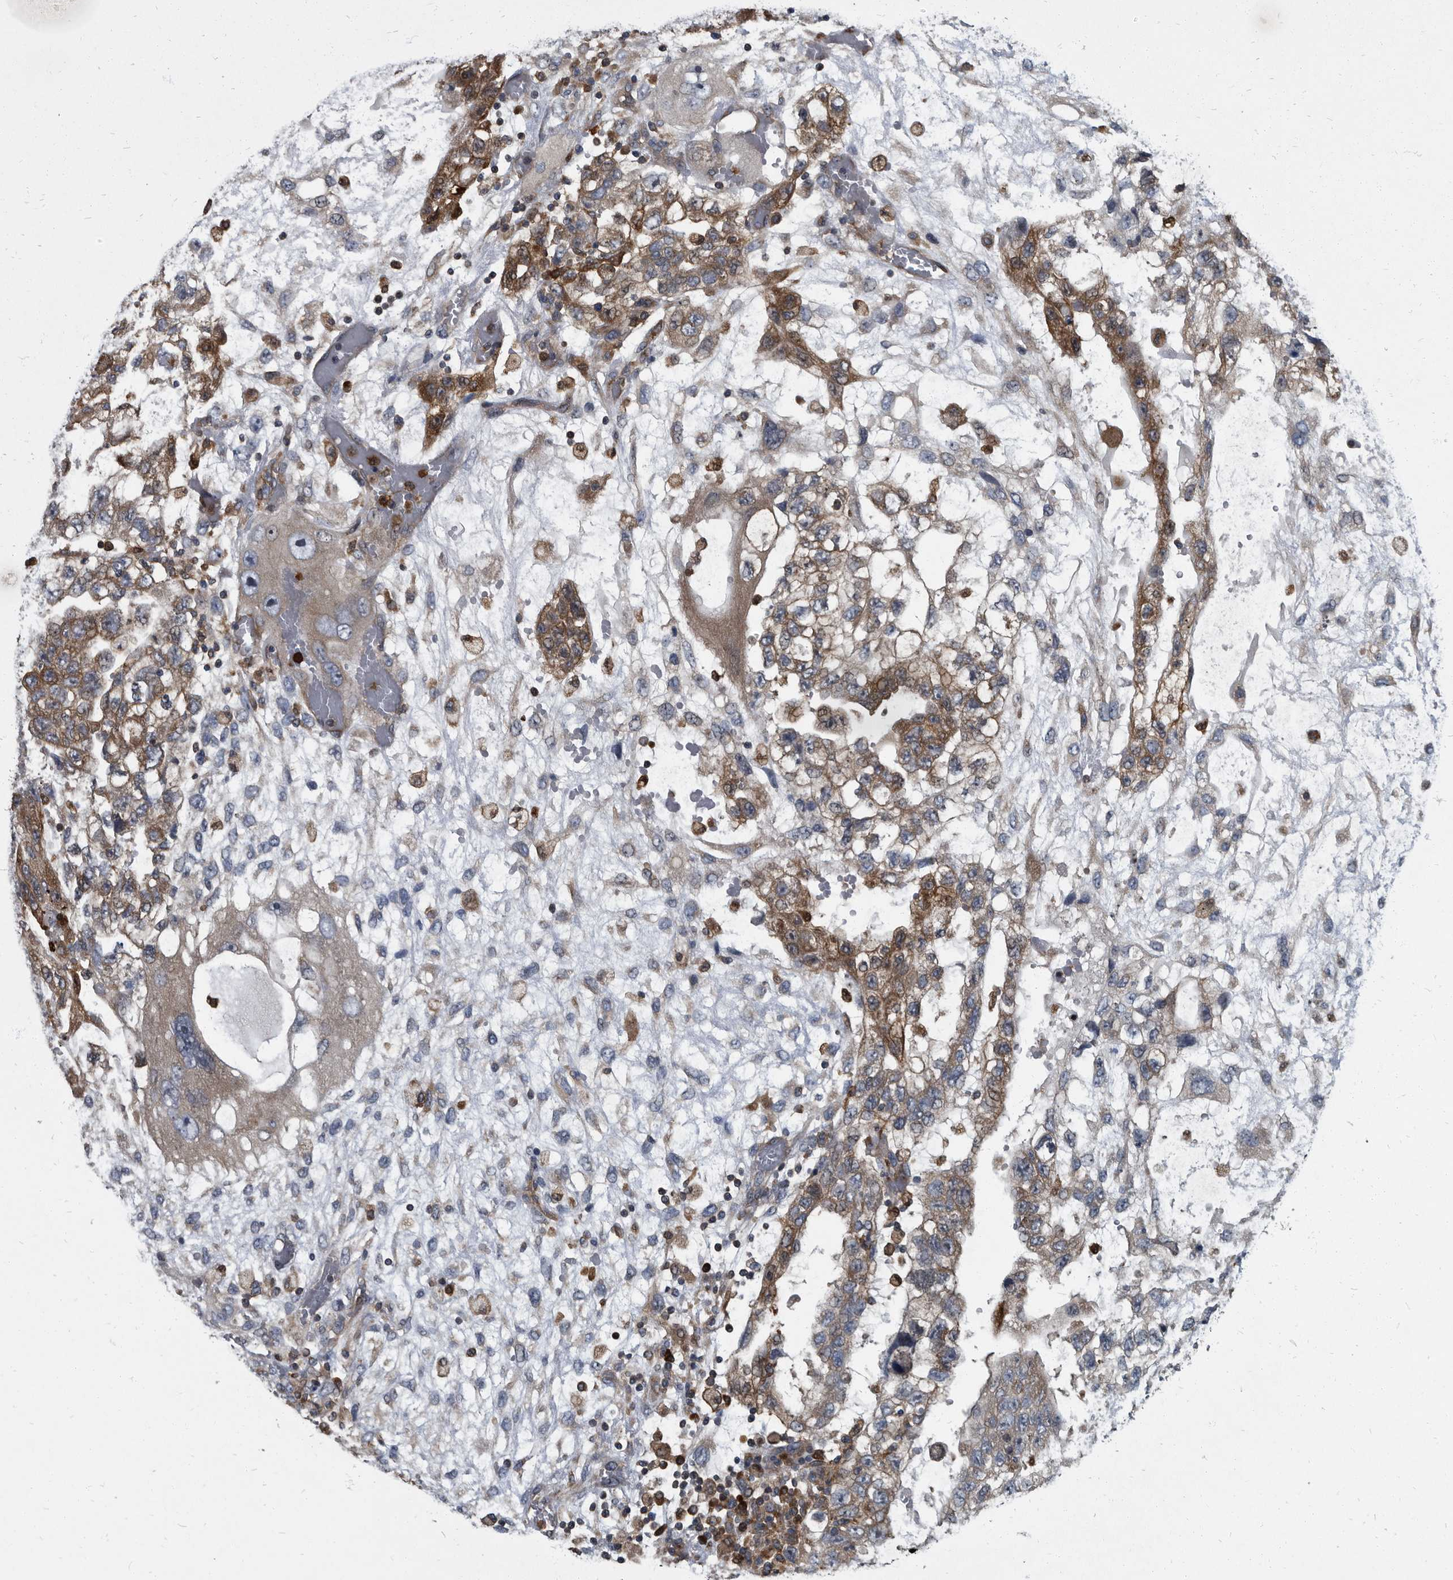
{"staining": {"intensity": "moderate", "quantity": ">75%", "location": "cytoplasmic/membranous"}, "tissue": "testis cancer", "cell_type": "Tumor cells", "image_type": "cancer", "snomed": [{"axis": "morphology", "description": "Carcinoma, Embryonal, NOS"}, {"axis": "topography", "description": "Testis"}], "caption": "Moderate cytoplasmic/membranous staining for a protein is seen in about >75% of tumor cells of testis embryonal carcinoma using immunohistochemistry.", "gene": "CDV3", "patient": {"sex": "male", "age": 36}}